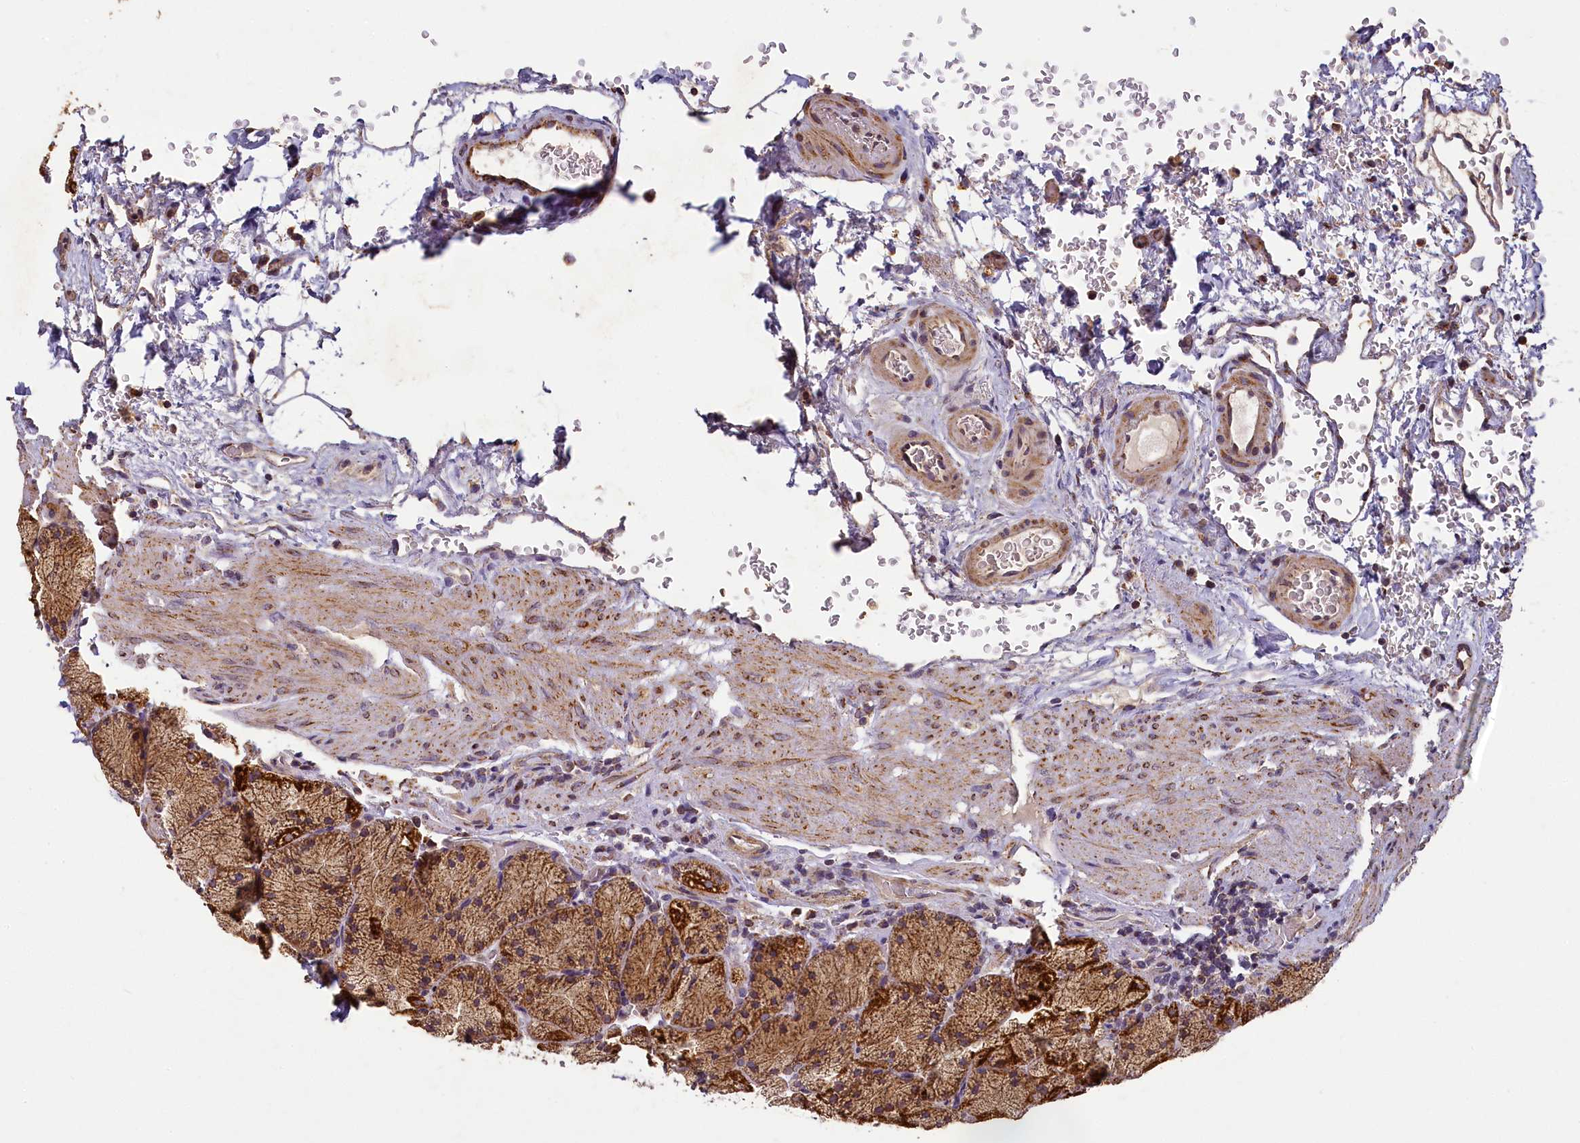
{"staining": {"intensity": "strong", "quantity": "25%-75%", "location": "cytoplasmic/membranous"}, "tissue": "stomach", "cell_type": "Glandular cells", "image_type": "normal", "snomed": [{"axis": "morphology", "description": "Normal tissue, NOS"}, {"axis": "topography", "description": "Stomach, upper"}, {"axis": "topography", "description": "Stomach, lower"}], "caption": "Immunohistochemistry (IHC) staining of unremarkable stomach, which demonstrates high levels of strong cytoplasmic/membranous staining in about 25%-75% of glandular cells indicating strong cytoplasmic/membranous protein positivity. The staining was performed using DAB (brown) for protein detection and nuclei were counterstained in hematoxylin (blue).", "gene": "COQ9", "patient": {"sex": "male", "age": 80}}